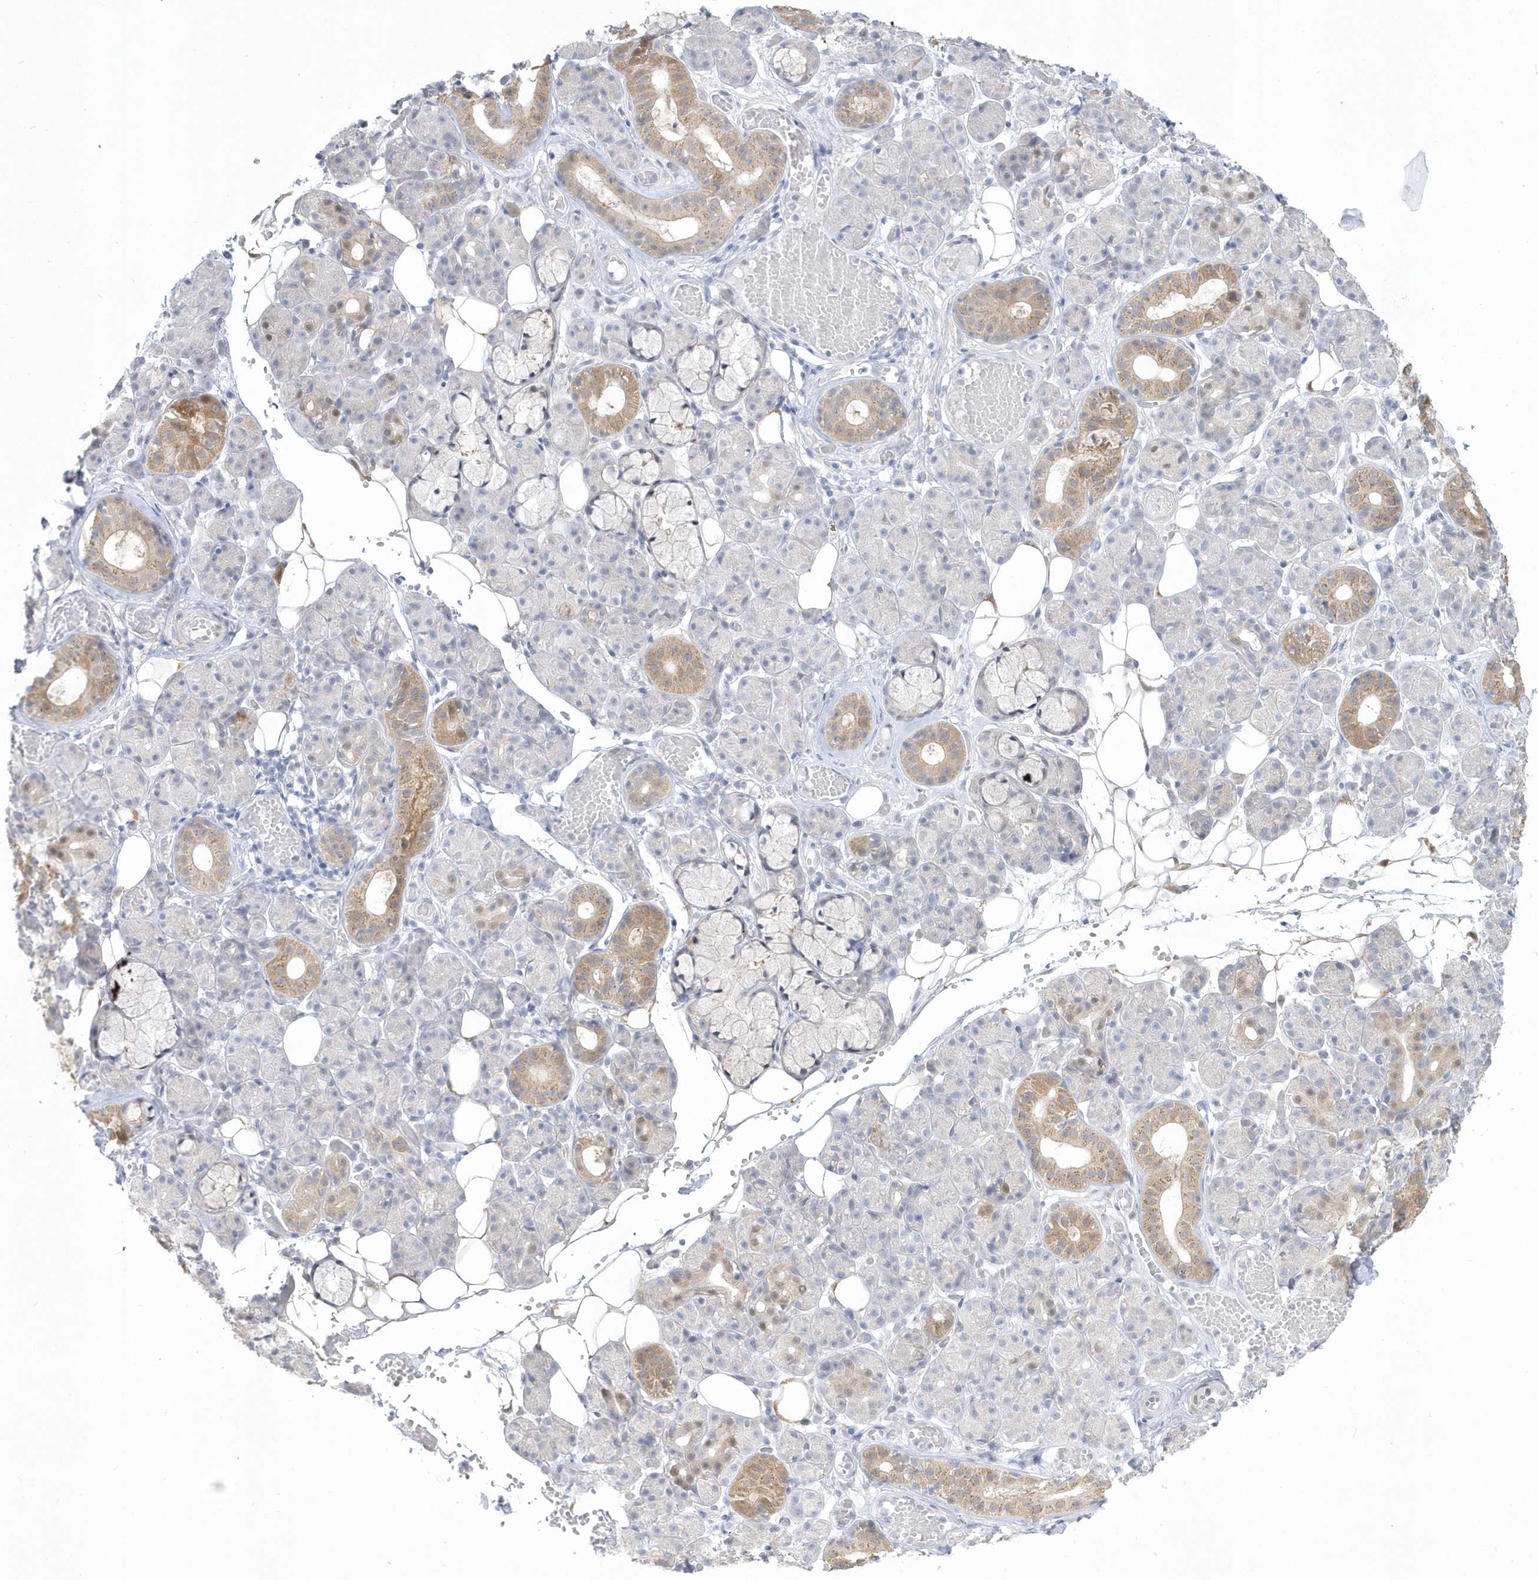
{"staining": {"intensity": "moderate", "quantity": "<25%", "location": "cytoplasmic/membranous"}, "tissue": "salivary gland", "cell_type": "Glandular cells", "image_type": "normal", "snomed": [{"axis": "morphology", "description": "Normal tissue, NOS"}, {"axis": "topography", "description": "Salivary gland"}], "caption": "IHC photomicrograph of unremarkable salivary gland: salivary gland stained using immunohistochemistry exhibits low levels of moderate protein expression localized specifically in the cytoplasmic/membranous of glandular cells, appearing as a cytoplasmic/membranous brown color.", "gene": "PCBD1", "patient": {"sex": "male", "age": 63}}